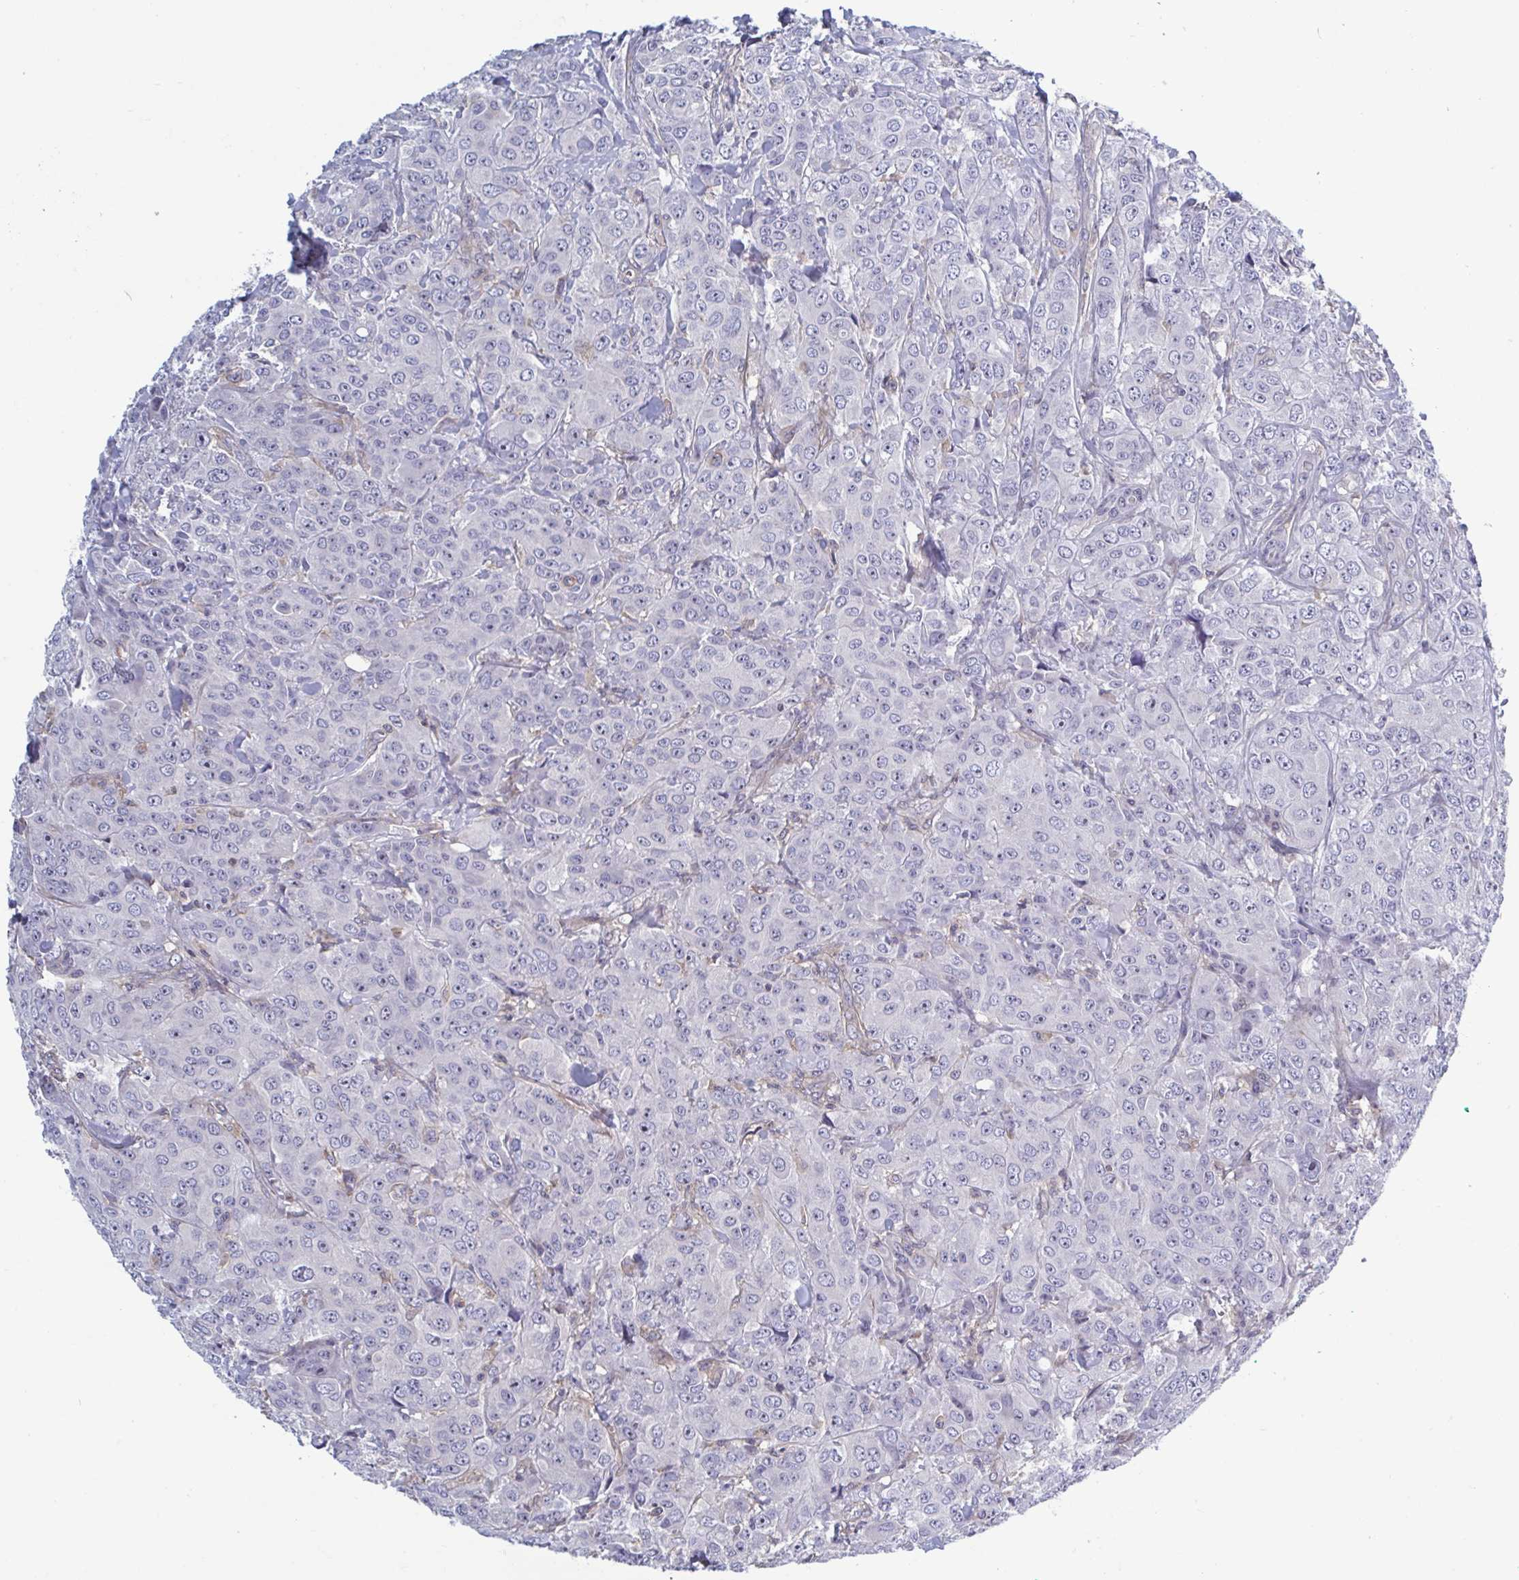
{"staining": {"intensity": "negative", "quantity": "none", "location": "none"}, "tissue": "breast cancer", "cell_type": "Tumor cells", "image_type": "cancer", "snomed": [{"axis": "morphology", "description": "Normal tissue, NOS"}, {"axis": "morphology", "description": "Duct carcinoma"}, {"axis": "topography", "description": "Breast"}], "caption": "DAB immunohistochemical staining of human invasive ductal carcinoma (breast) reveals no significant expression in tumor cells.", "gene": "LRRC38", "patient": {"sex": "female", "age": 43}}